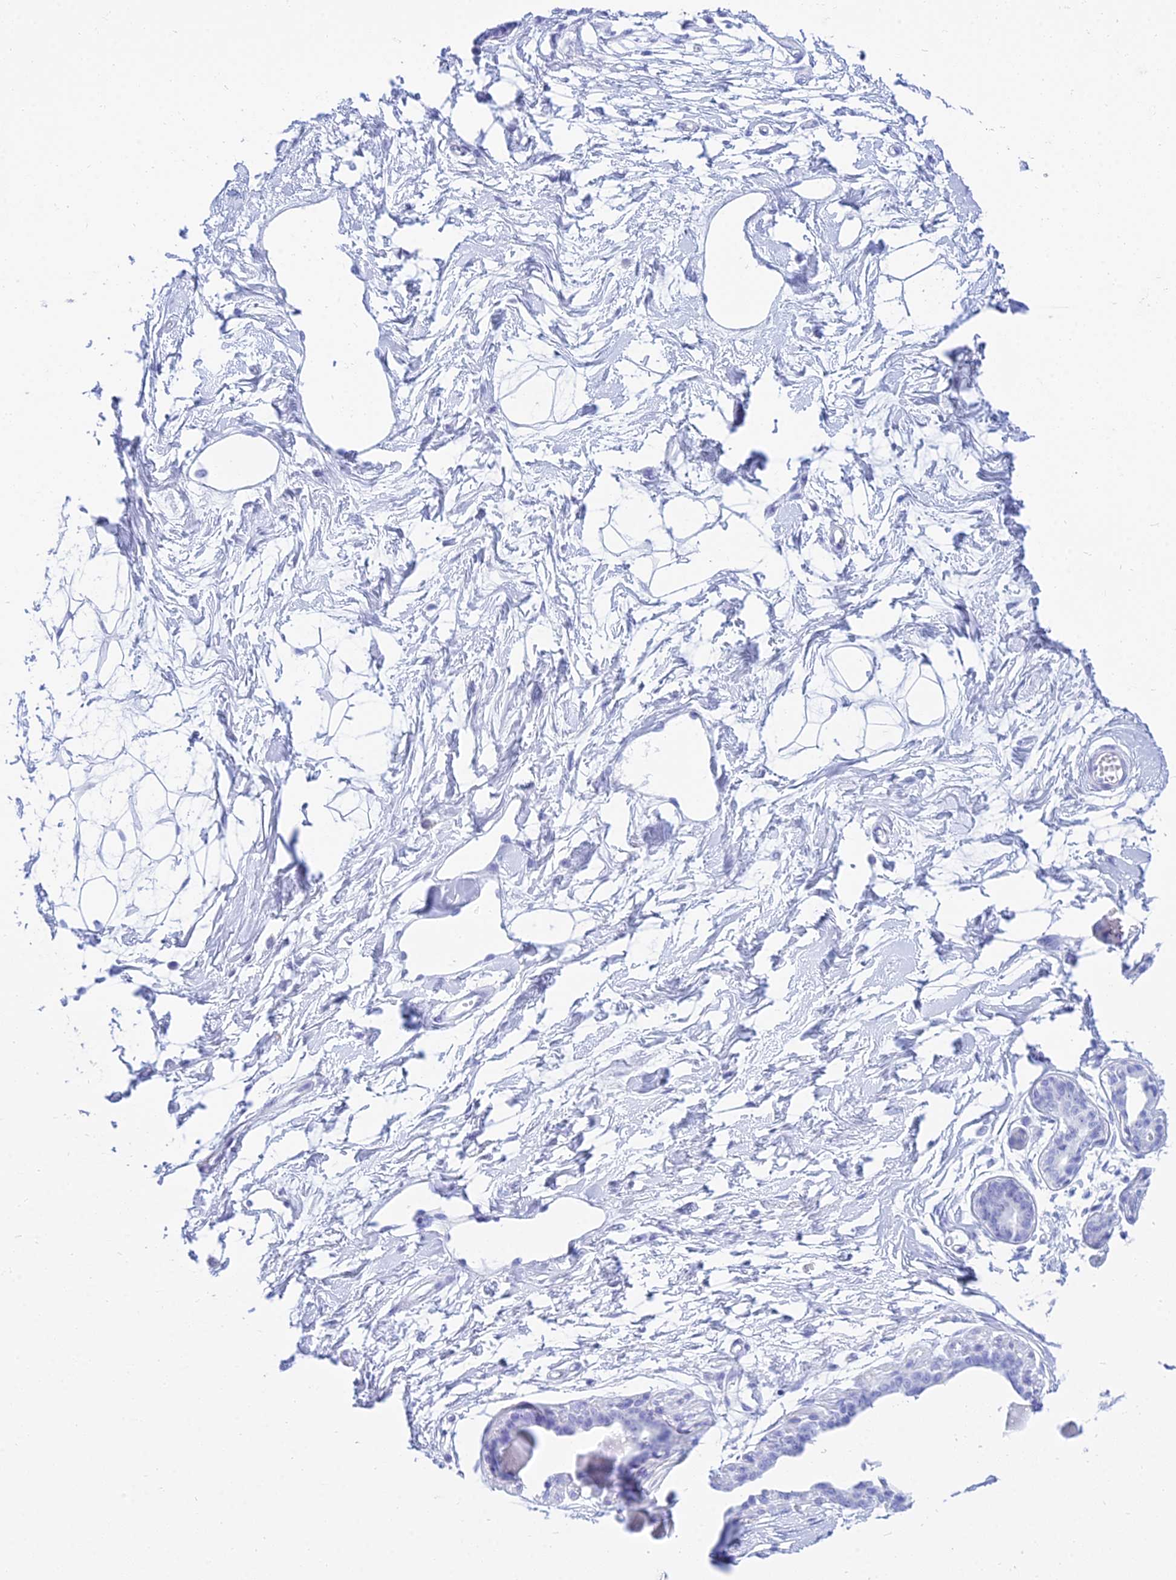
{"staining": {"intensity": "negative", "quantity": "none", "location": "none"}, "tissue": "breast", "cell_type": "Adipocytes", "image_type": "normal", "snomed": [{"axis": "morphology", "description": "Normal tissue, NOS"}, {"axis": "topography", "description": "Breast"}], "caption": "Unremarkable breast was stained to show a protein in brown. There is no significant expression in adipocytes. The staining was performed using DAB to visualize the protein expression in brown, while the nuclei were stained in blue with hematoxylin (Magnification: 20x).", "gene": "PATE4", "patient": {"sex": "female", "age": 45}}